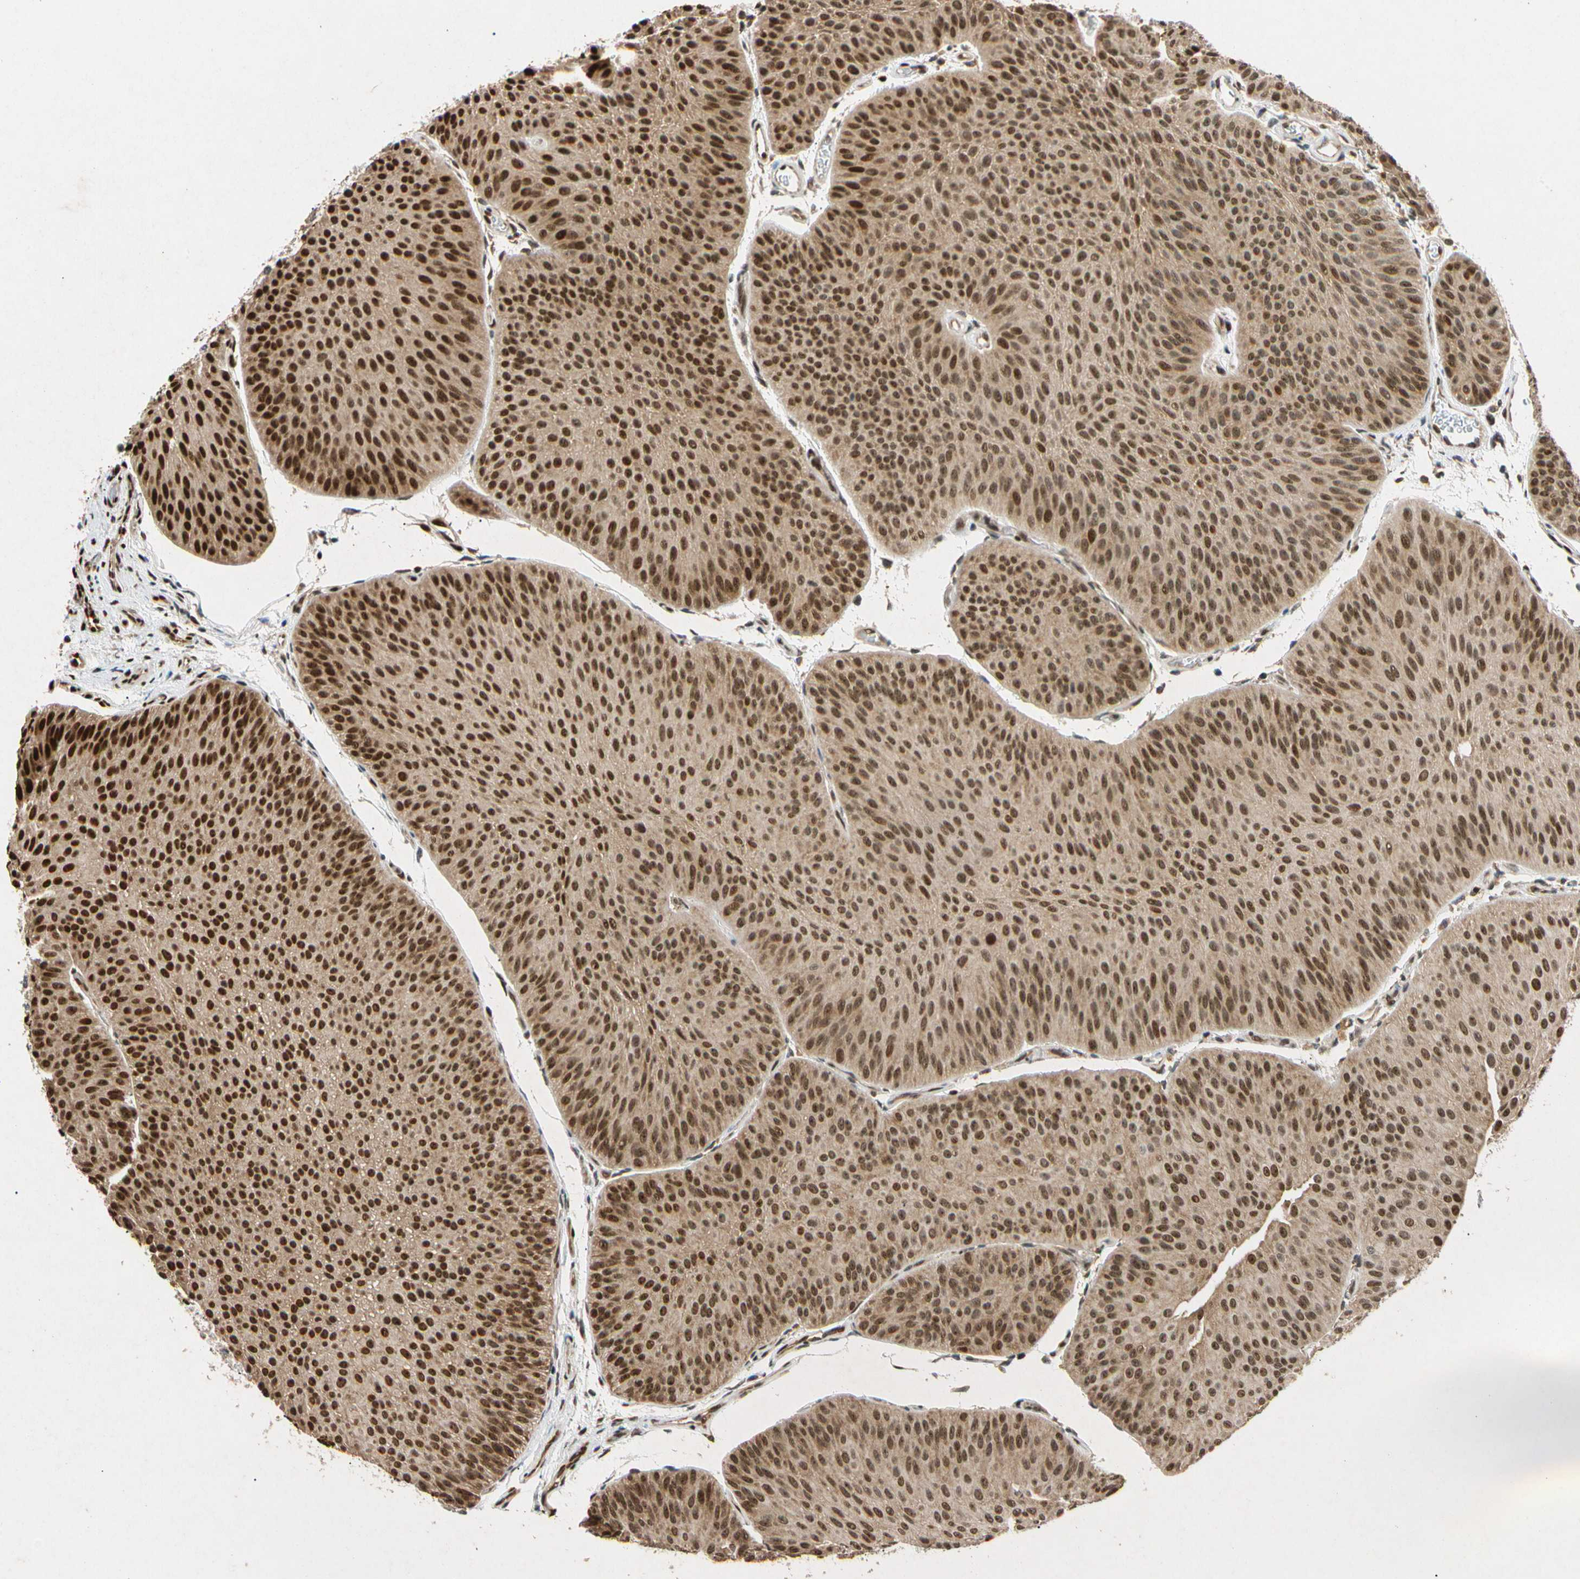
{"staining": {"intensity": "moderate", "quantity": ">75%", "location": "nuclear"}, "tissue": "urothelial cancer", "cell_type": "Tumor cells", "image_type": "cancer", "snomed": [{"axis": "morphology", "description": "Urothelial carcinoma, Low grade"}, {"axis": "topography", "description": "Urinary bladder"}], "caption": "Immunohistochemical staining of human urothelial carcinoma (low-grade) demonstrates medium levels of moderate nuclear positivity in about >75% of tumor cells.", "gene": "EIF1AX", "patient": {"sex": "female", "age": 60}}